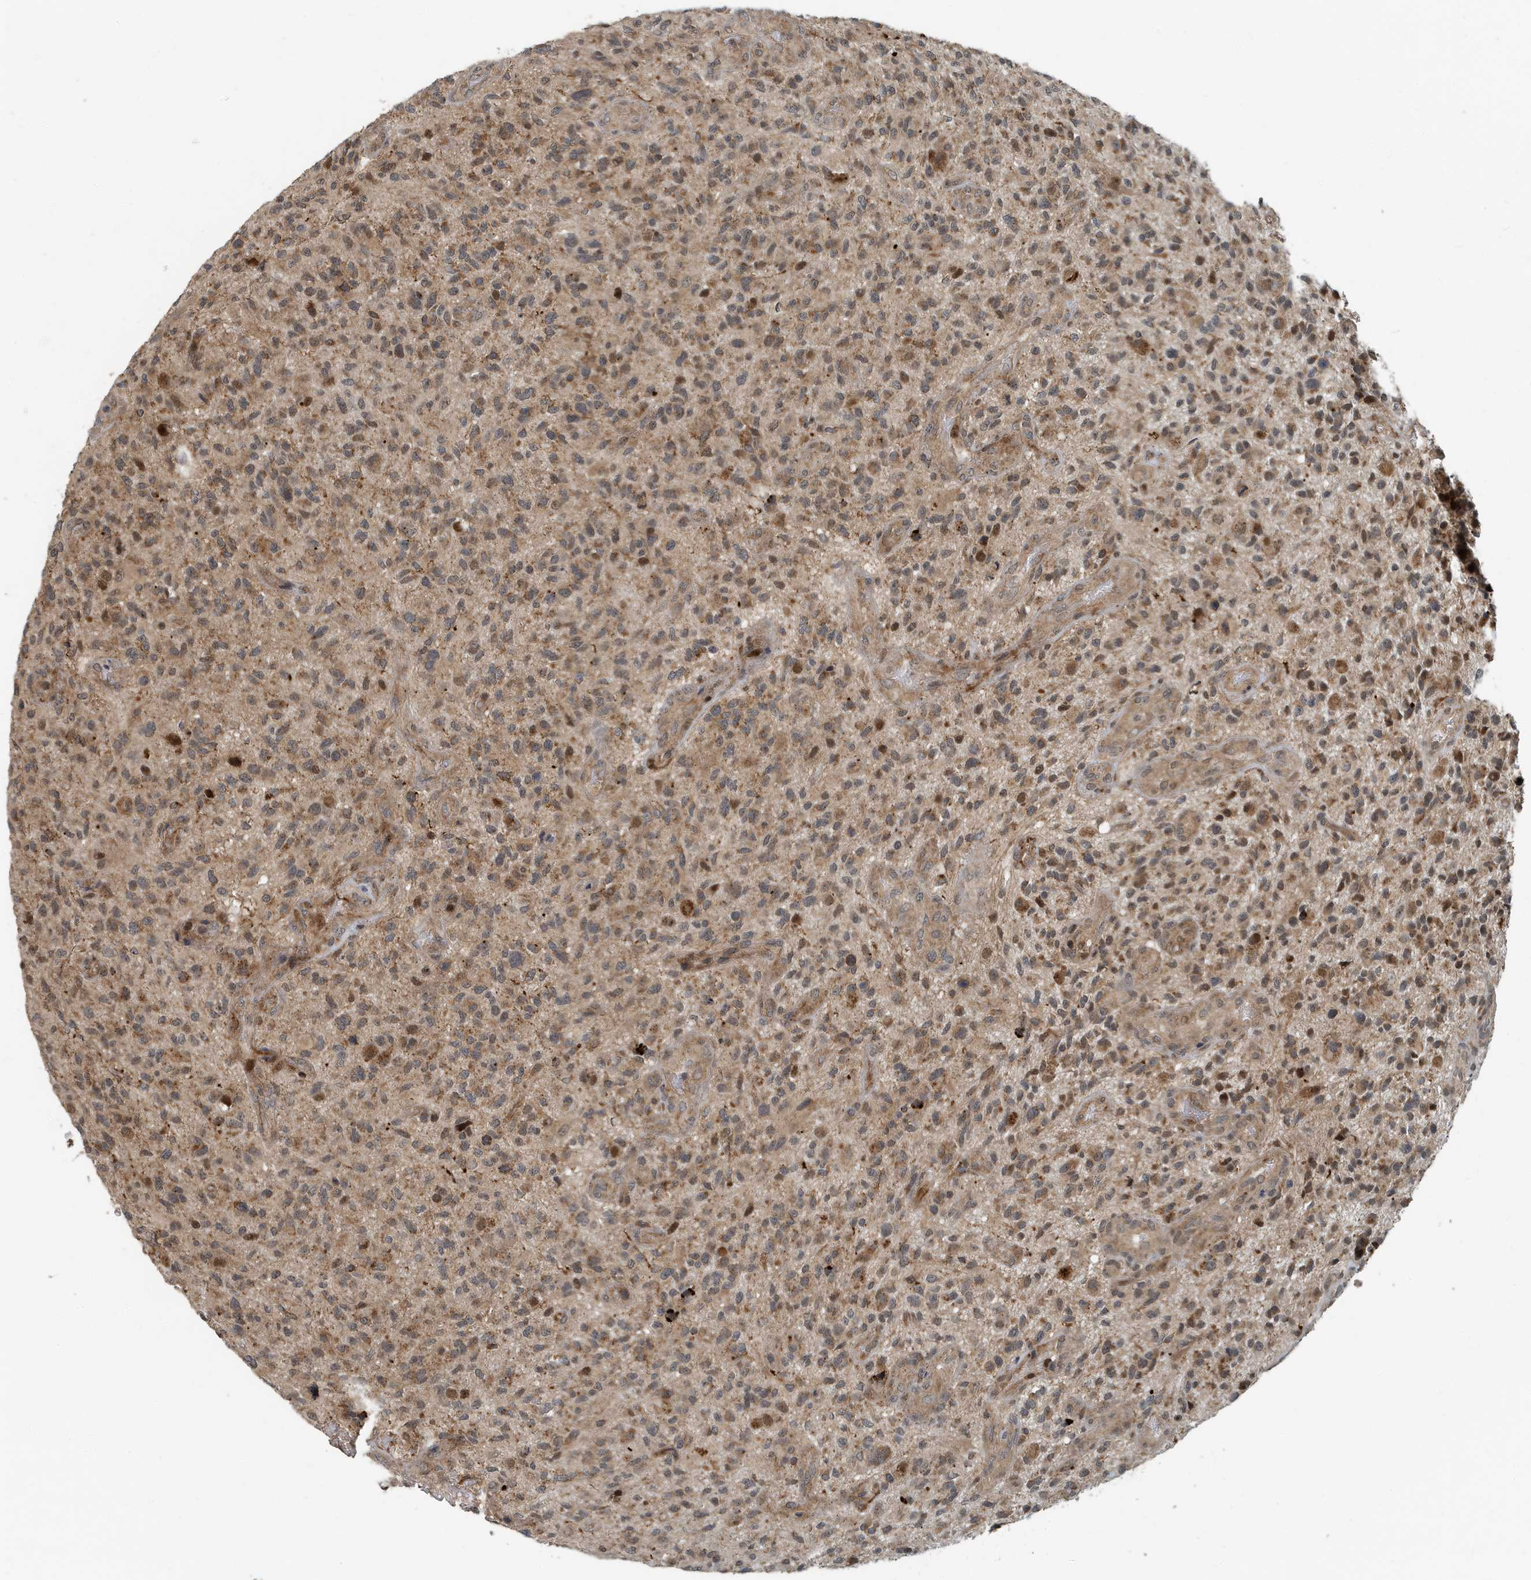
{"staining": {"intensity": "moderate", "quantity": "25%-75%", "location": "cytoplasmic/membranous"}, "tissue": "glioma", "cell_type": "Tumor cells", "image_type": "cancer", "snomed": [{"axis": "morphology", "description": "Glioma, malignant, High grade"}, {"axis": "topography", "description": "Brain"}], "caption": "The photomicrograph exhibits immunohistochemical staining of malignant high-grade glioma. There is moderate cytoplasmic/membranous positivity is appreciated in approximately 25%-75% of tumor cells.", "gene": "KIF15", "patient": {"sex": "male", "age": 47}}